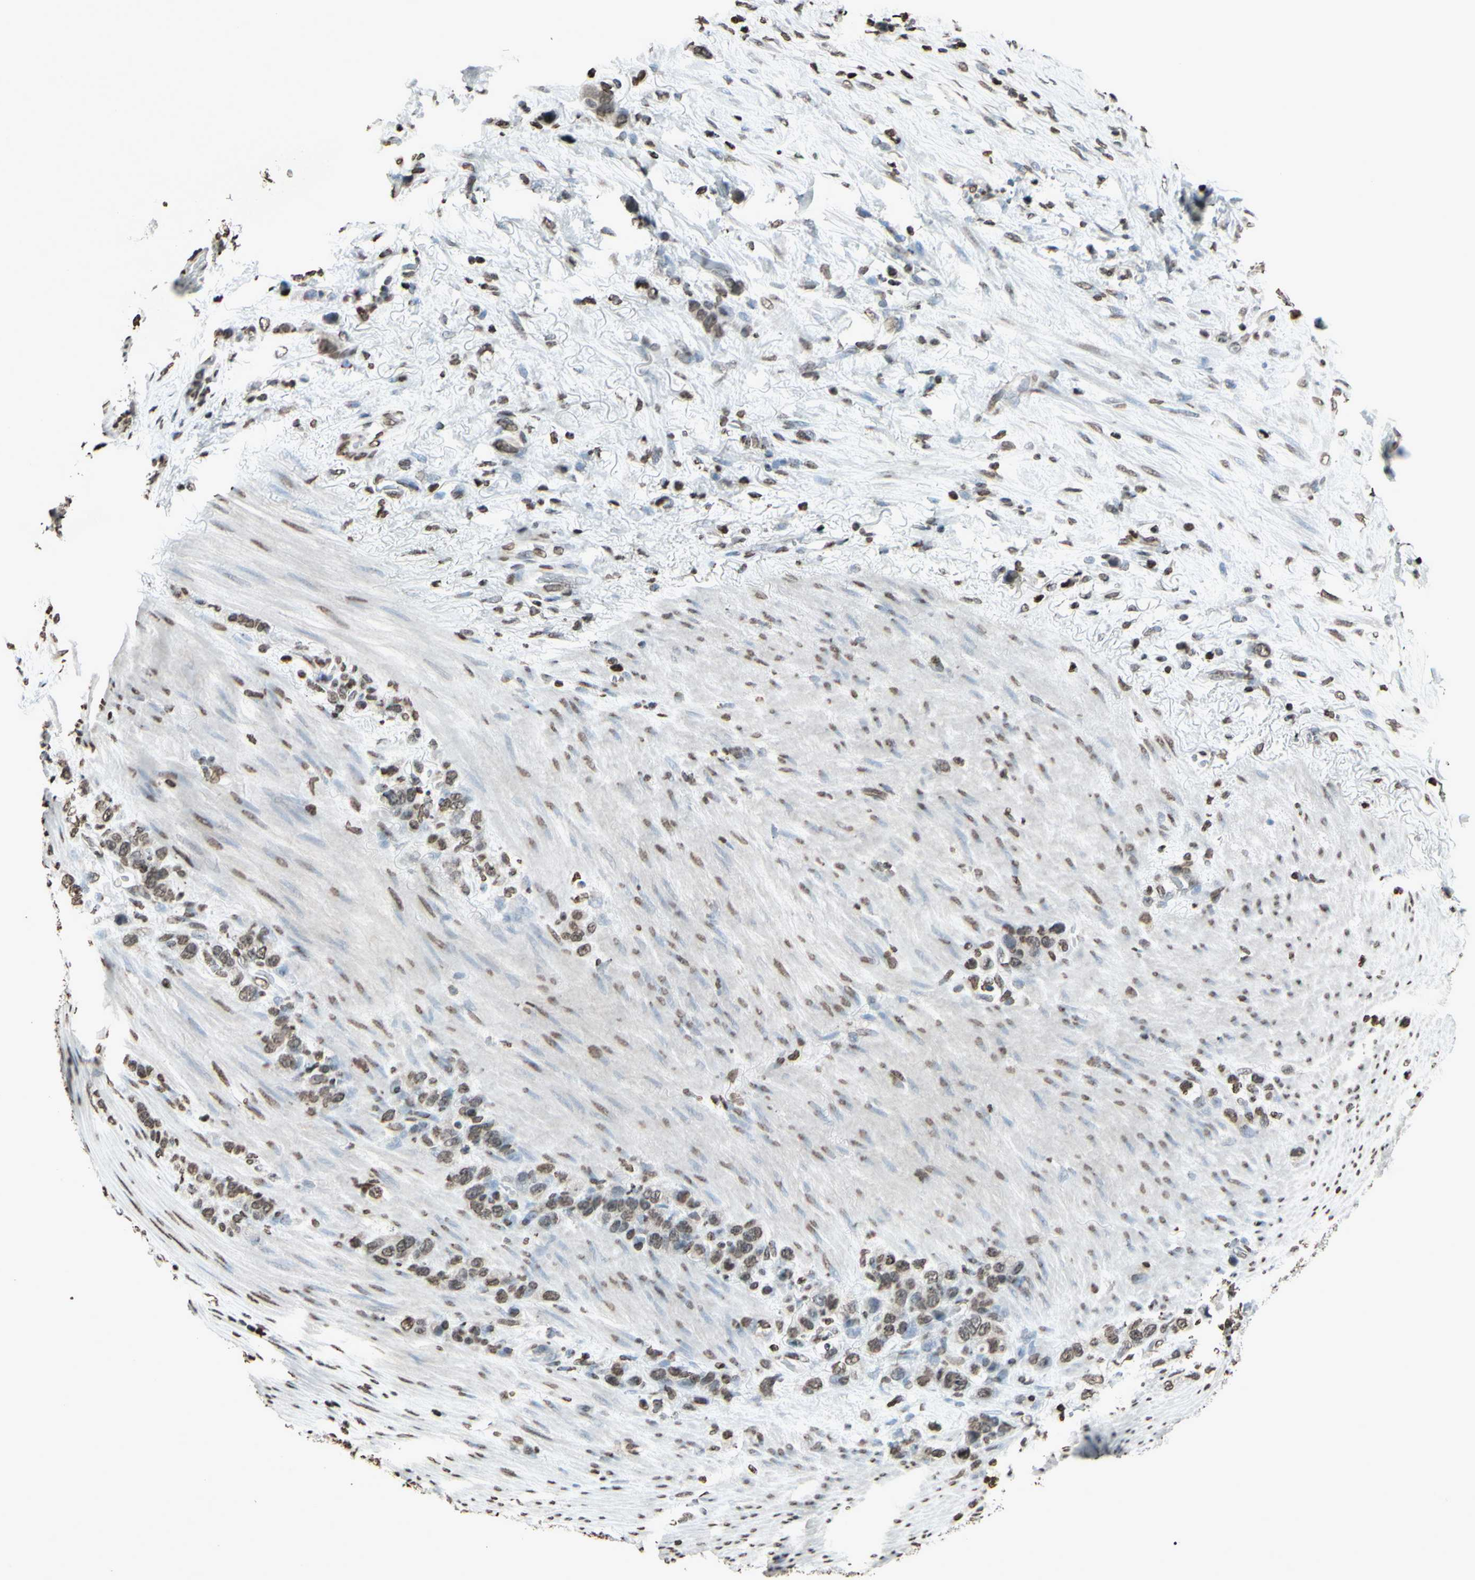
{"staining": {"intensity": "weak", "quantity": "25%-75%", "location": "nuclear"}, "tissue": "stomach cancer", "cell_type": "Tumor cells", "image_type": "cancer", "snomed": [{"axis": "morphology", "description": "Adenocarcinoma, NOS"}, {"axis": "morphology", "description": "Adenocarcinoma, High grade"}, {"axis": "topography", "description": "Stomach, upper"}, {"axis": "topography", "description": "Stomach, lower"}], "caption": "This is a photomicrograph of IHC staining of stomach cancer, which shows weak positivity in the nuclear of tumor cells.", "gene": "CD79B", "patient": {"sex": "female", "age": 65}}